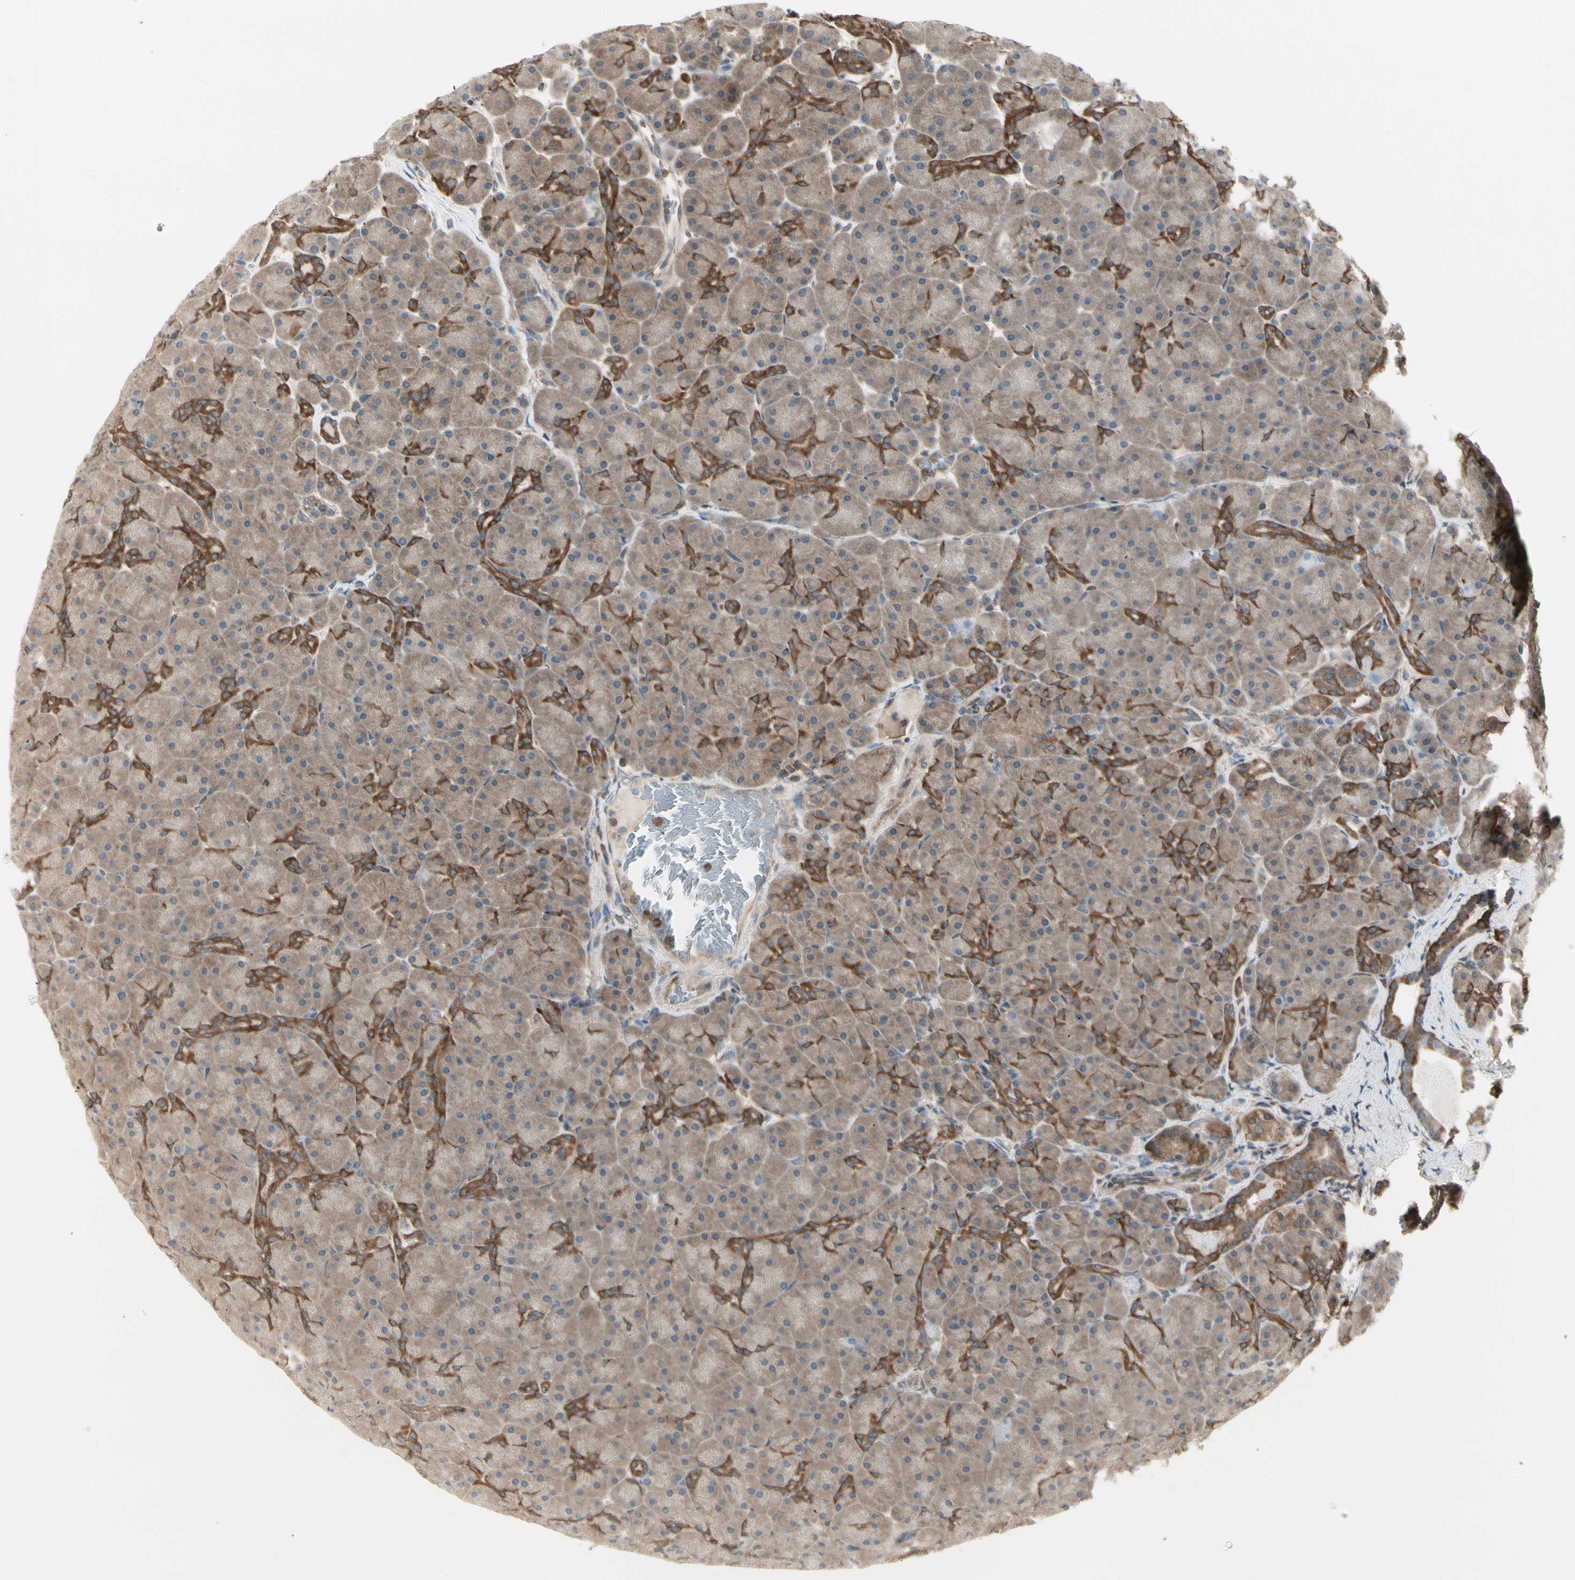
{"staining": {"intensity": "moderate", "quantity": ">75%", "location": "cytoplasmic/membranous"}, "tissue": "pancreas", "cell_type": "Exocrine glandular cells", "image_type": "normal", "snomed": [{"axis": "morphology", "description": "Normal tissue, NOS"}, {"axis": "topography", "description": "Pancreas"}], "caption": "The image demonstrates immunohistochemical staining of benign pancreas. There is moderate cytoplasmic/membranous expression is identified in approximately >75% of exocrine glandular cells.", "gene": "OXSR1", "patient": {"sex": "male", "age": 66}}